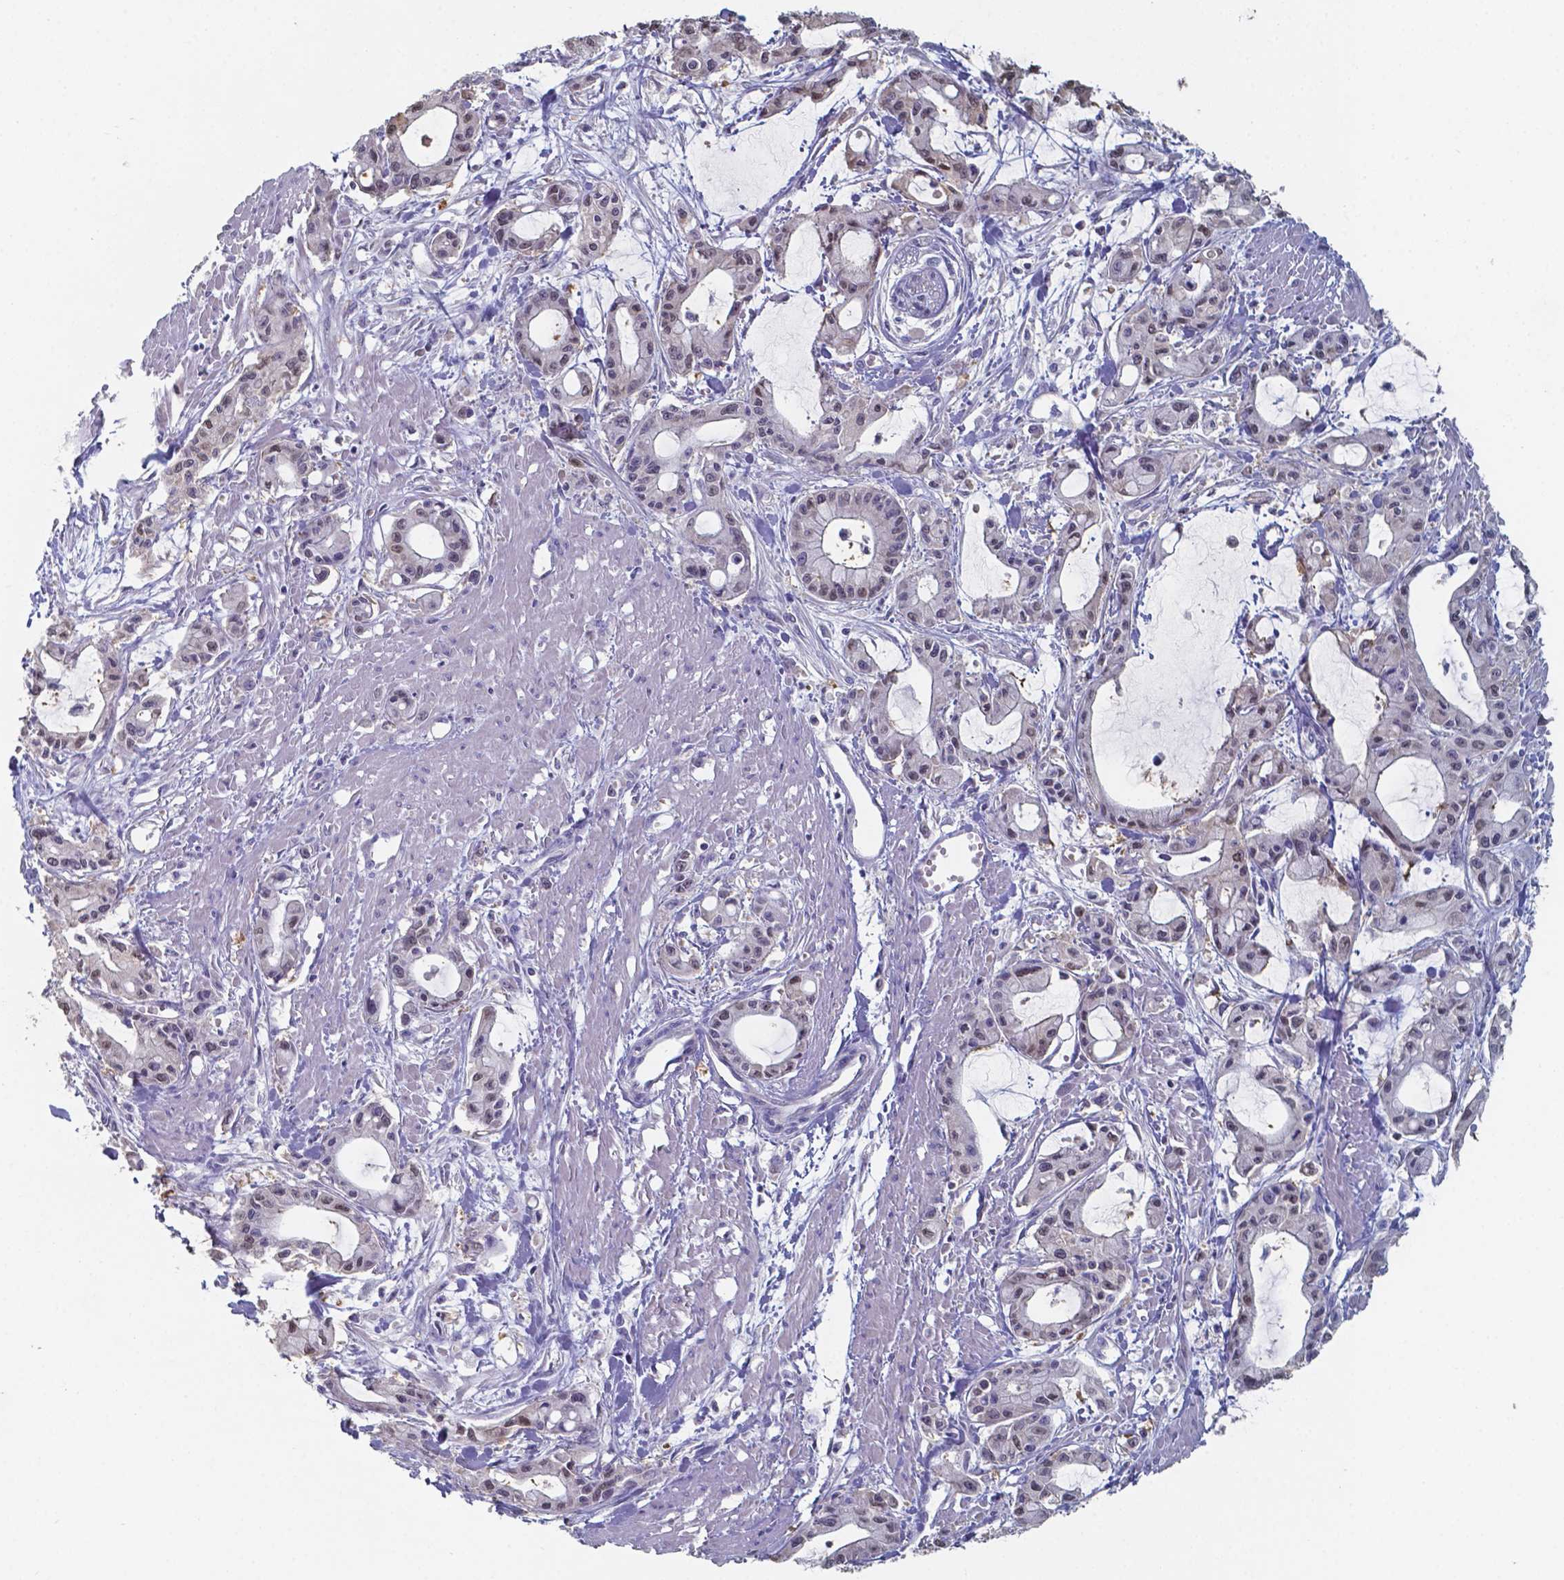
{"staining": {"intensity": "weak", "quantity": "25%-75%", "location": "nuclear"}, "tissue": "pancreatic cancer", "cell_type": "Tumor cells", "image_type": "cancer", "snomed": [{"axis": "morphology", "description": "Adenocarcinoma, NOS"}, {"axis": "topography", "description": "Pancreas"}], "caption": "Pancreatic cancer (adenocarcinoma) stained for a protein demonstrates weak nuclear positivity in tumor cells. (DAB (3,3'-diaminobenzidine) IHC with brightfield microscopy, high magnification).", "gene": "FOXJ1", "patient": {"sex": "male", "age": 48}}